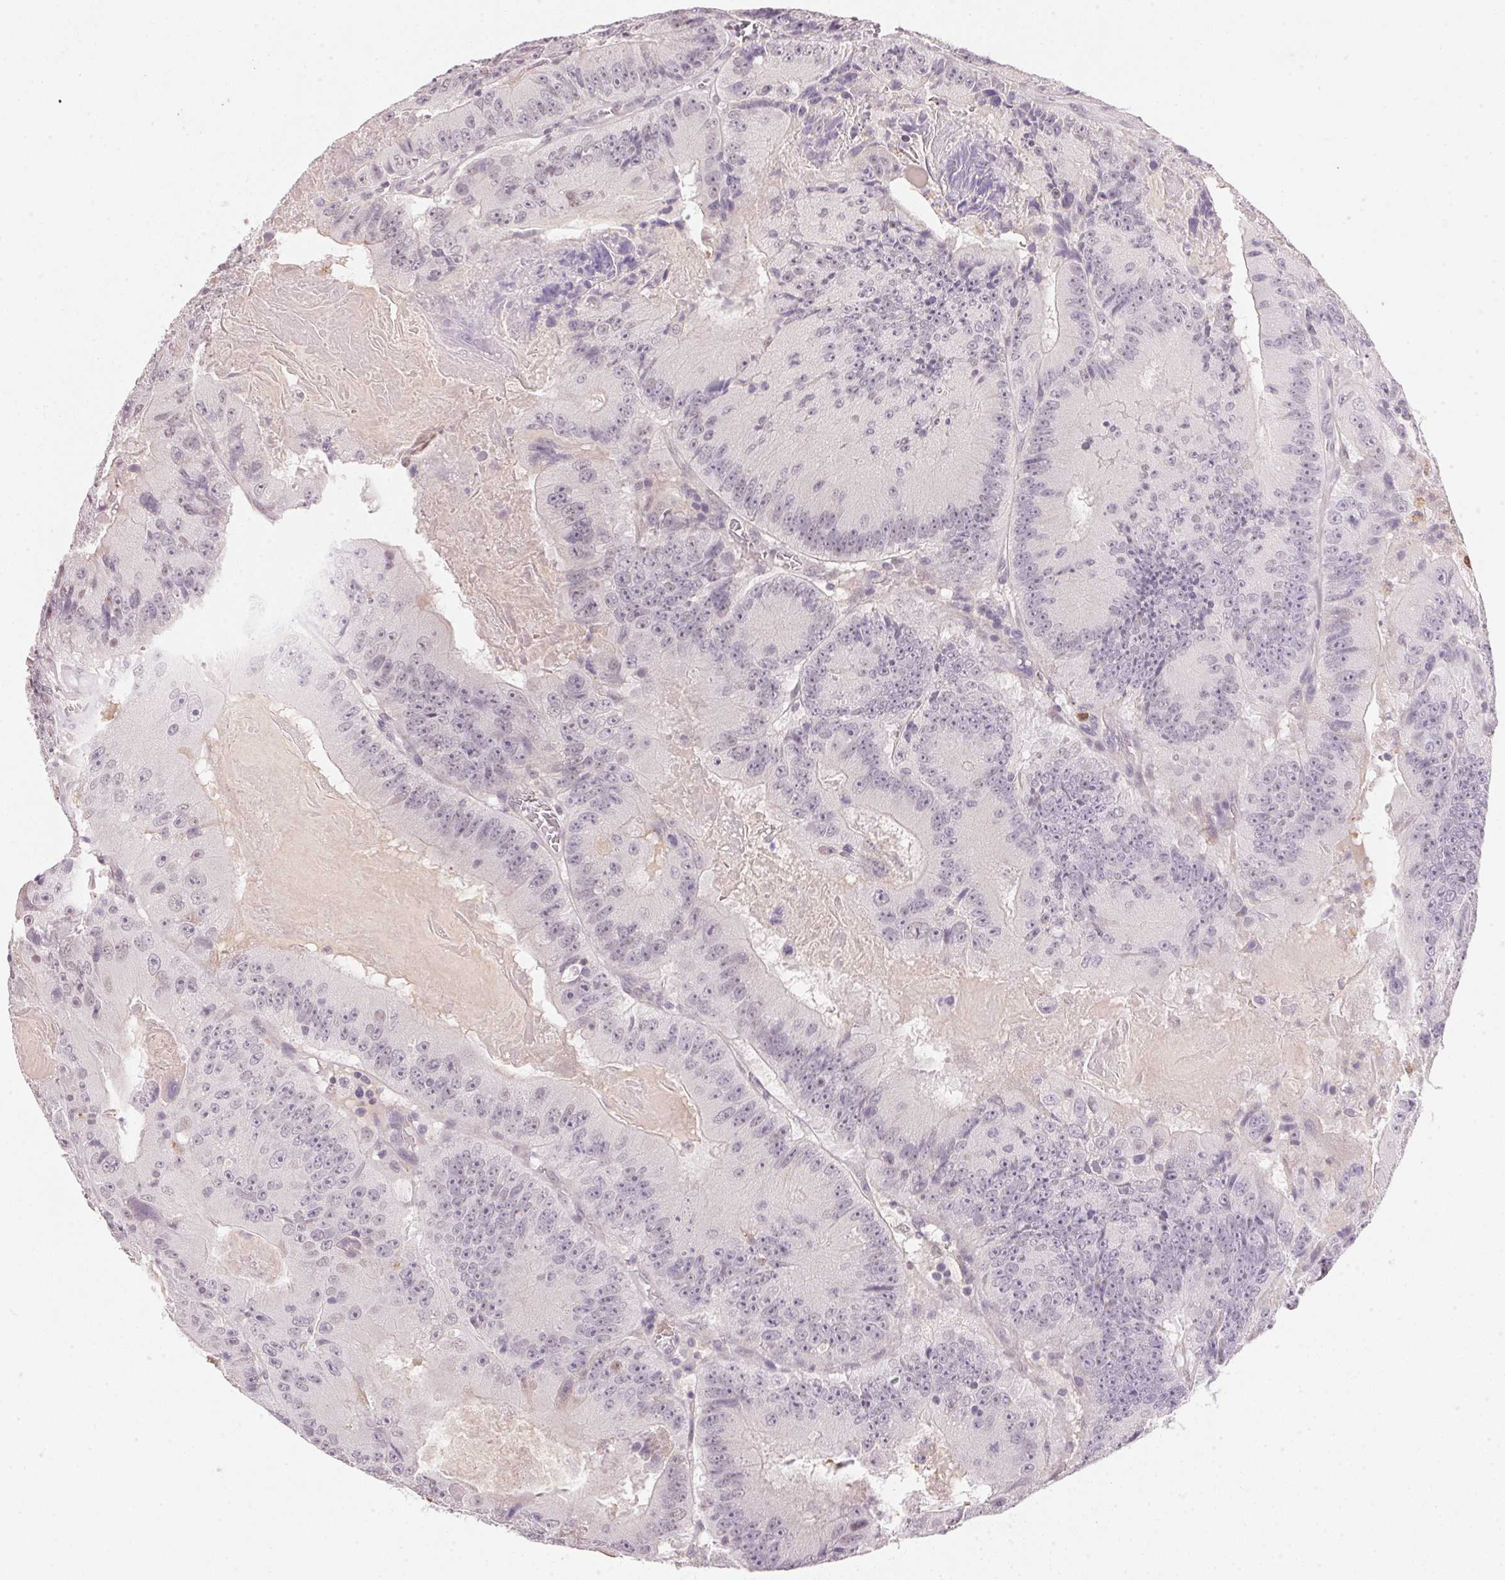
{"staining": {"intensity": "negative", "quantity": "none", "location": "none"}, "tissue": "colorectal cancer", "cell_type": "Tumor cells", "image_type": "cancer", "snomed": [{"axis": "morphology", "description": "Adenocarcinoma, NOS"}, {"axis": "topography", "description": "Colon"}], "caption": "Immunohistochemistry (IHC) micrograph of colorectal cancer stained for a protein (brown), which displays no staining in tumor cells. (Brightfield microscopy of DAB immunohistochemistry (IHC) at high magnification).", "gene": "FNDC4", "patient": {"sex": "female", "age": 86}}